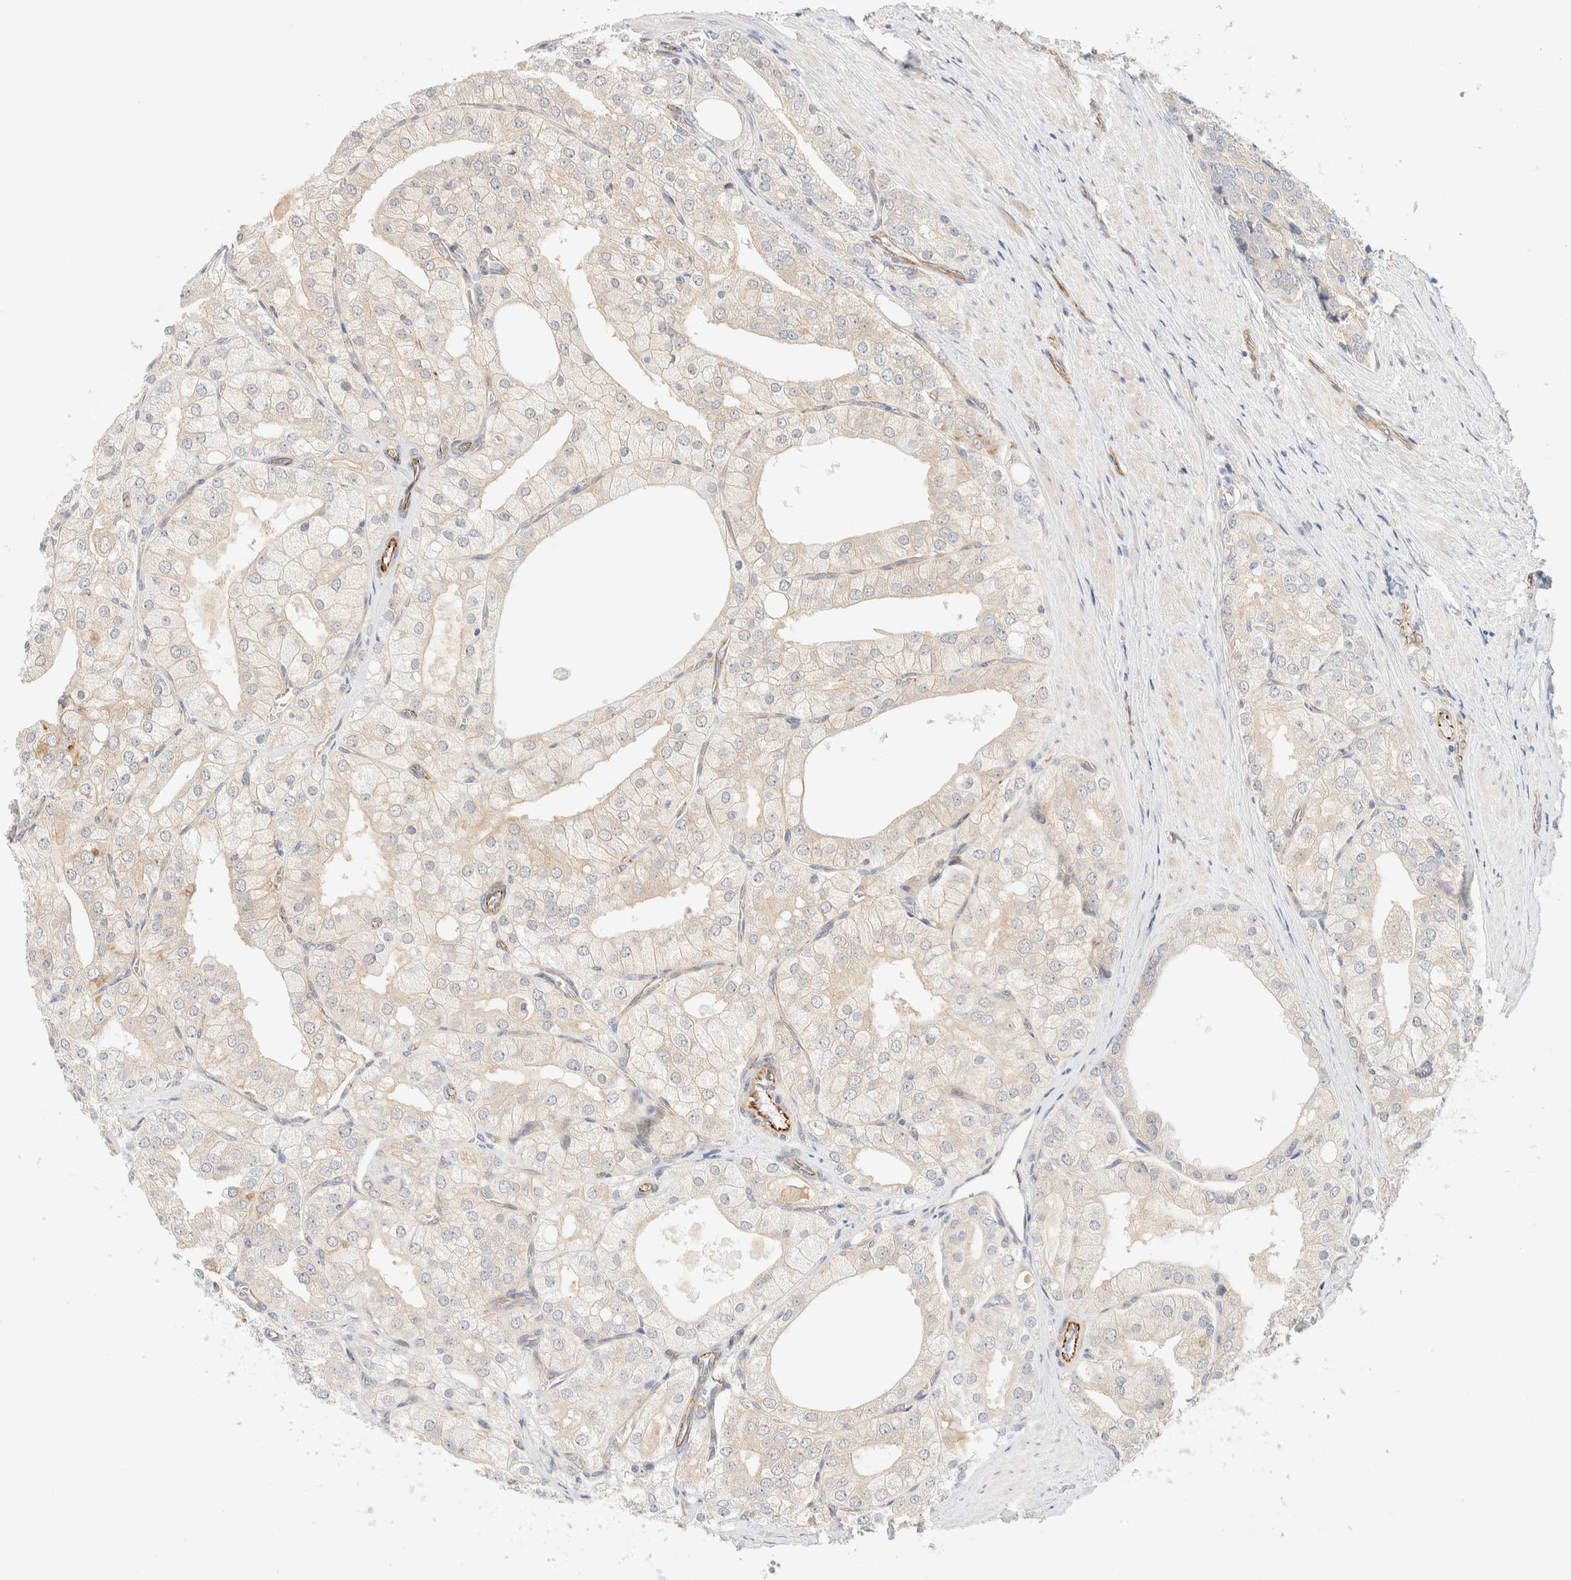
{"staining": {"intensity": "moderate", "quantity": "25%-75%", "location": "cytoplasmic/membranous"}, "tissue": "prostate cancer", "cell_type": "Tumor cells", "image_type": "cancer", "snomed": [{"axis": "morphology", "description": "Adenocarcinoma, High grade"}, {"axis": "topography", "description": "Prostate"}], "caption": "Brown immunohistochemical staining in human prostate high-grade adenocarcinoma displays moderate cytoplasmic/membranous expression in about 25%-75% of tumor cells.", "gene": "FAT1", "patient": {"sex": "male", "age": 50}}